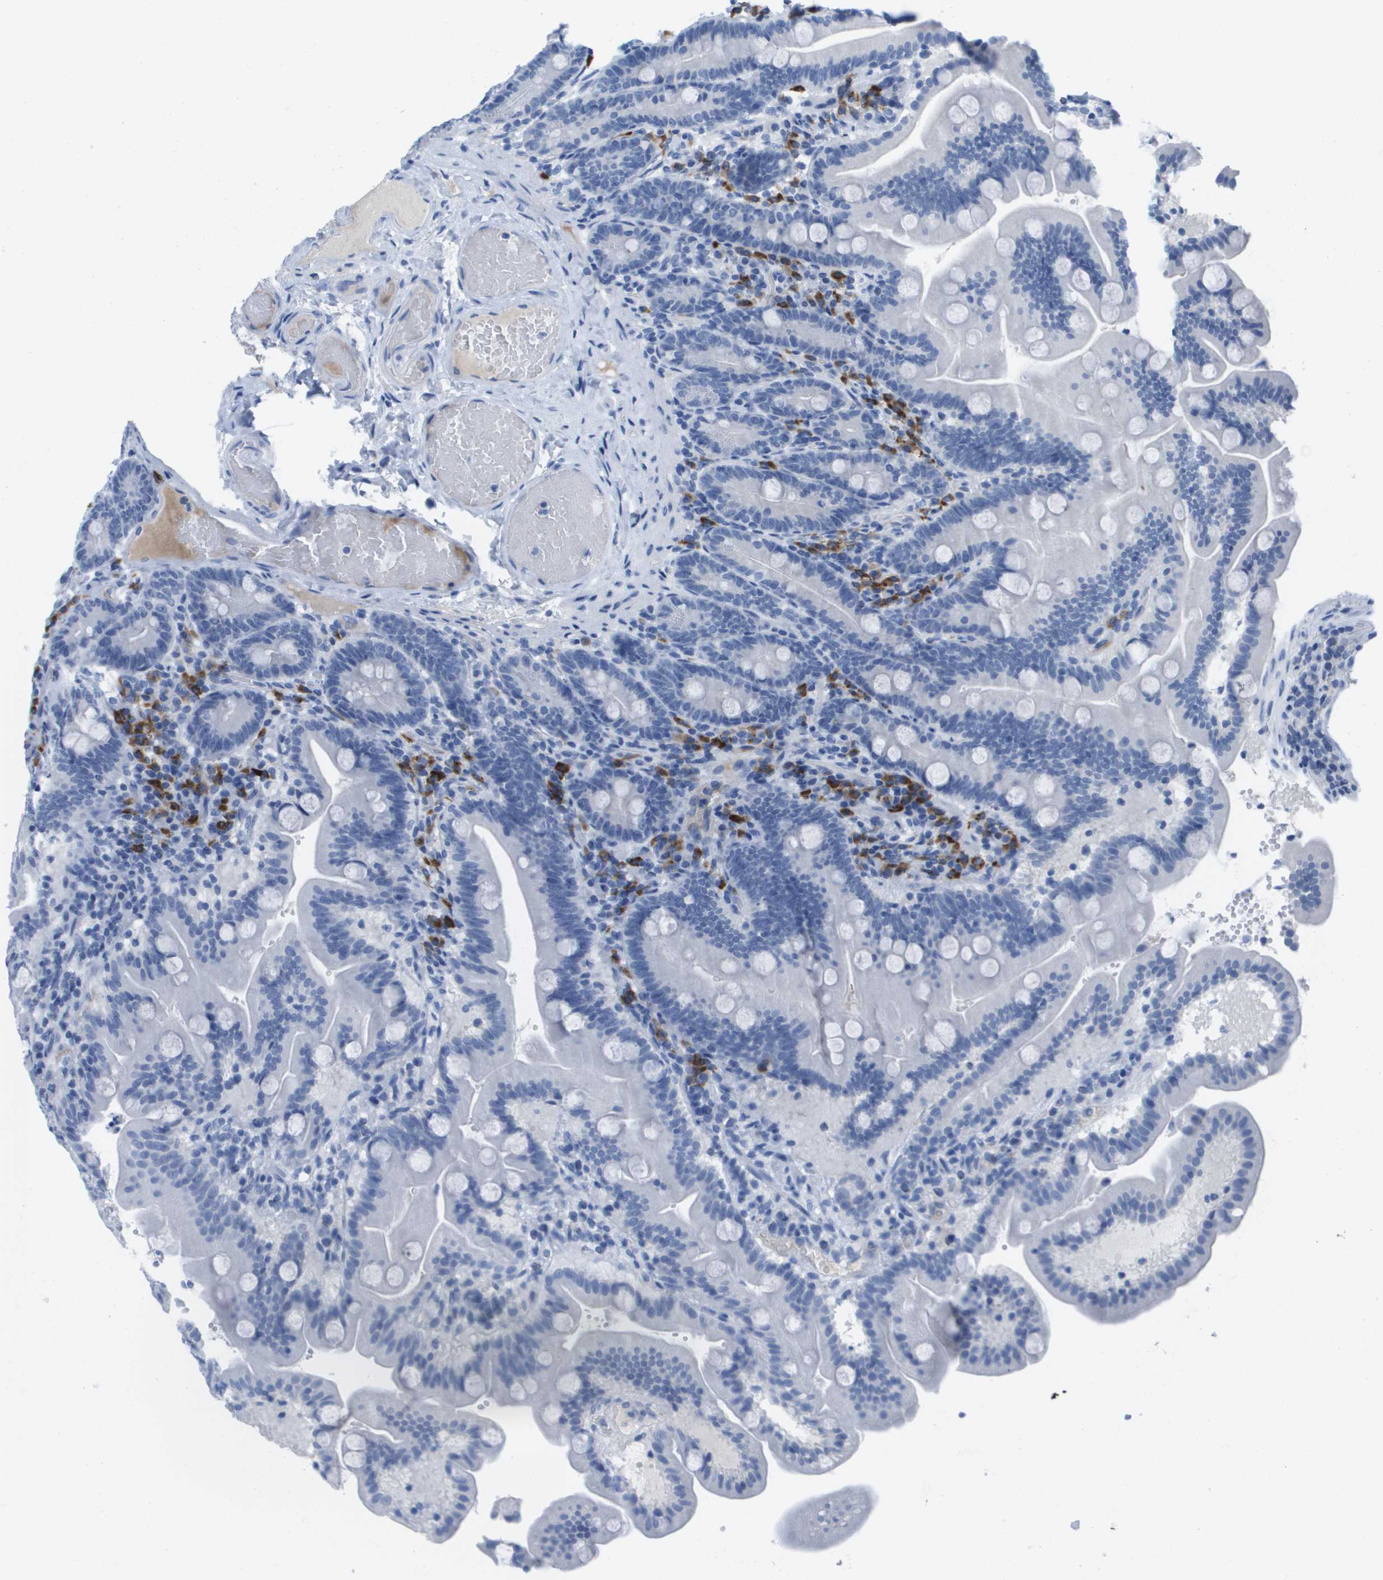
{"staining": {"intensity": "negative", "quantity": "none", "location": "none"}, "tissue": "duodenum", "cell_type": "Glandular cells", "image_type": "normal", "snomed": [{"axis": "morphology", "description": "Normal tissue, NOS"}, {"axis": "topography", "description": "Duodenum"}], "caption": "Immunohistochemistry (IHC) of benign human duodenum shows no staining in glandular cells.", "gene": "GPR18", "patient": {"sex": "male", "age": 54}}